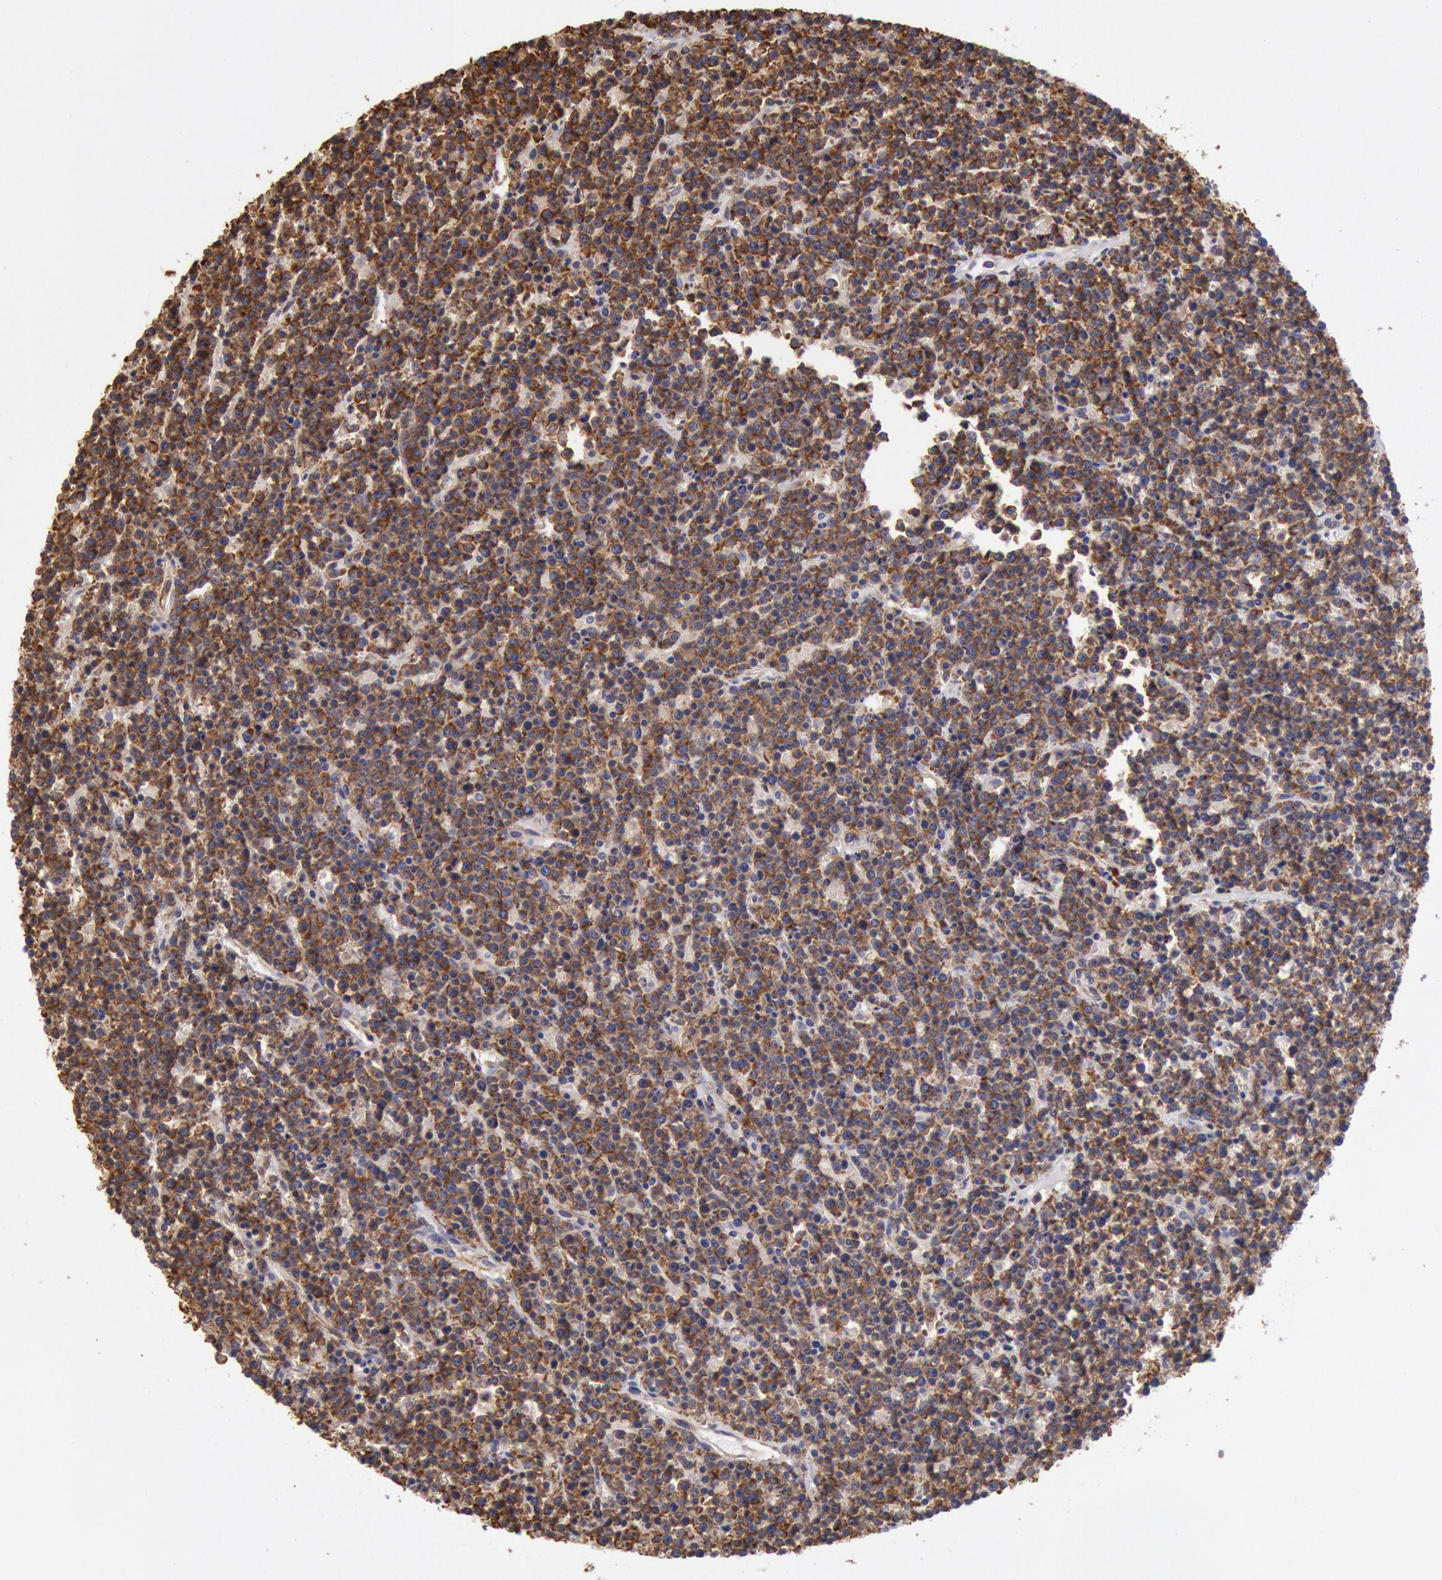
{"staining": {"intensity": "moderate", "quantity": ">75%", "location": "cytoplasmic/membranous"}, "tissue": "lymphoma", "cell_type": "Tumor cells", "image_type": "cancer", "snomed": [{"axis": "morphology", "description": "Malignant lymphoma, non-Hodgkin's type, High grade"}, {"axis": "topography", "description": "Ovary"}], "caption": "Immunohistochemistry (IHC) of malignant lymphoma, non-Hodgkin's type (high-grade) exhibits medium levels of moderate cytoplasmic/membranous staining in approximately >75% of tumor cells.", "gene": "DRG1", "patient": {"sex": "female", "age": 56}}